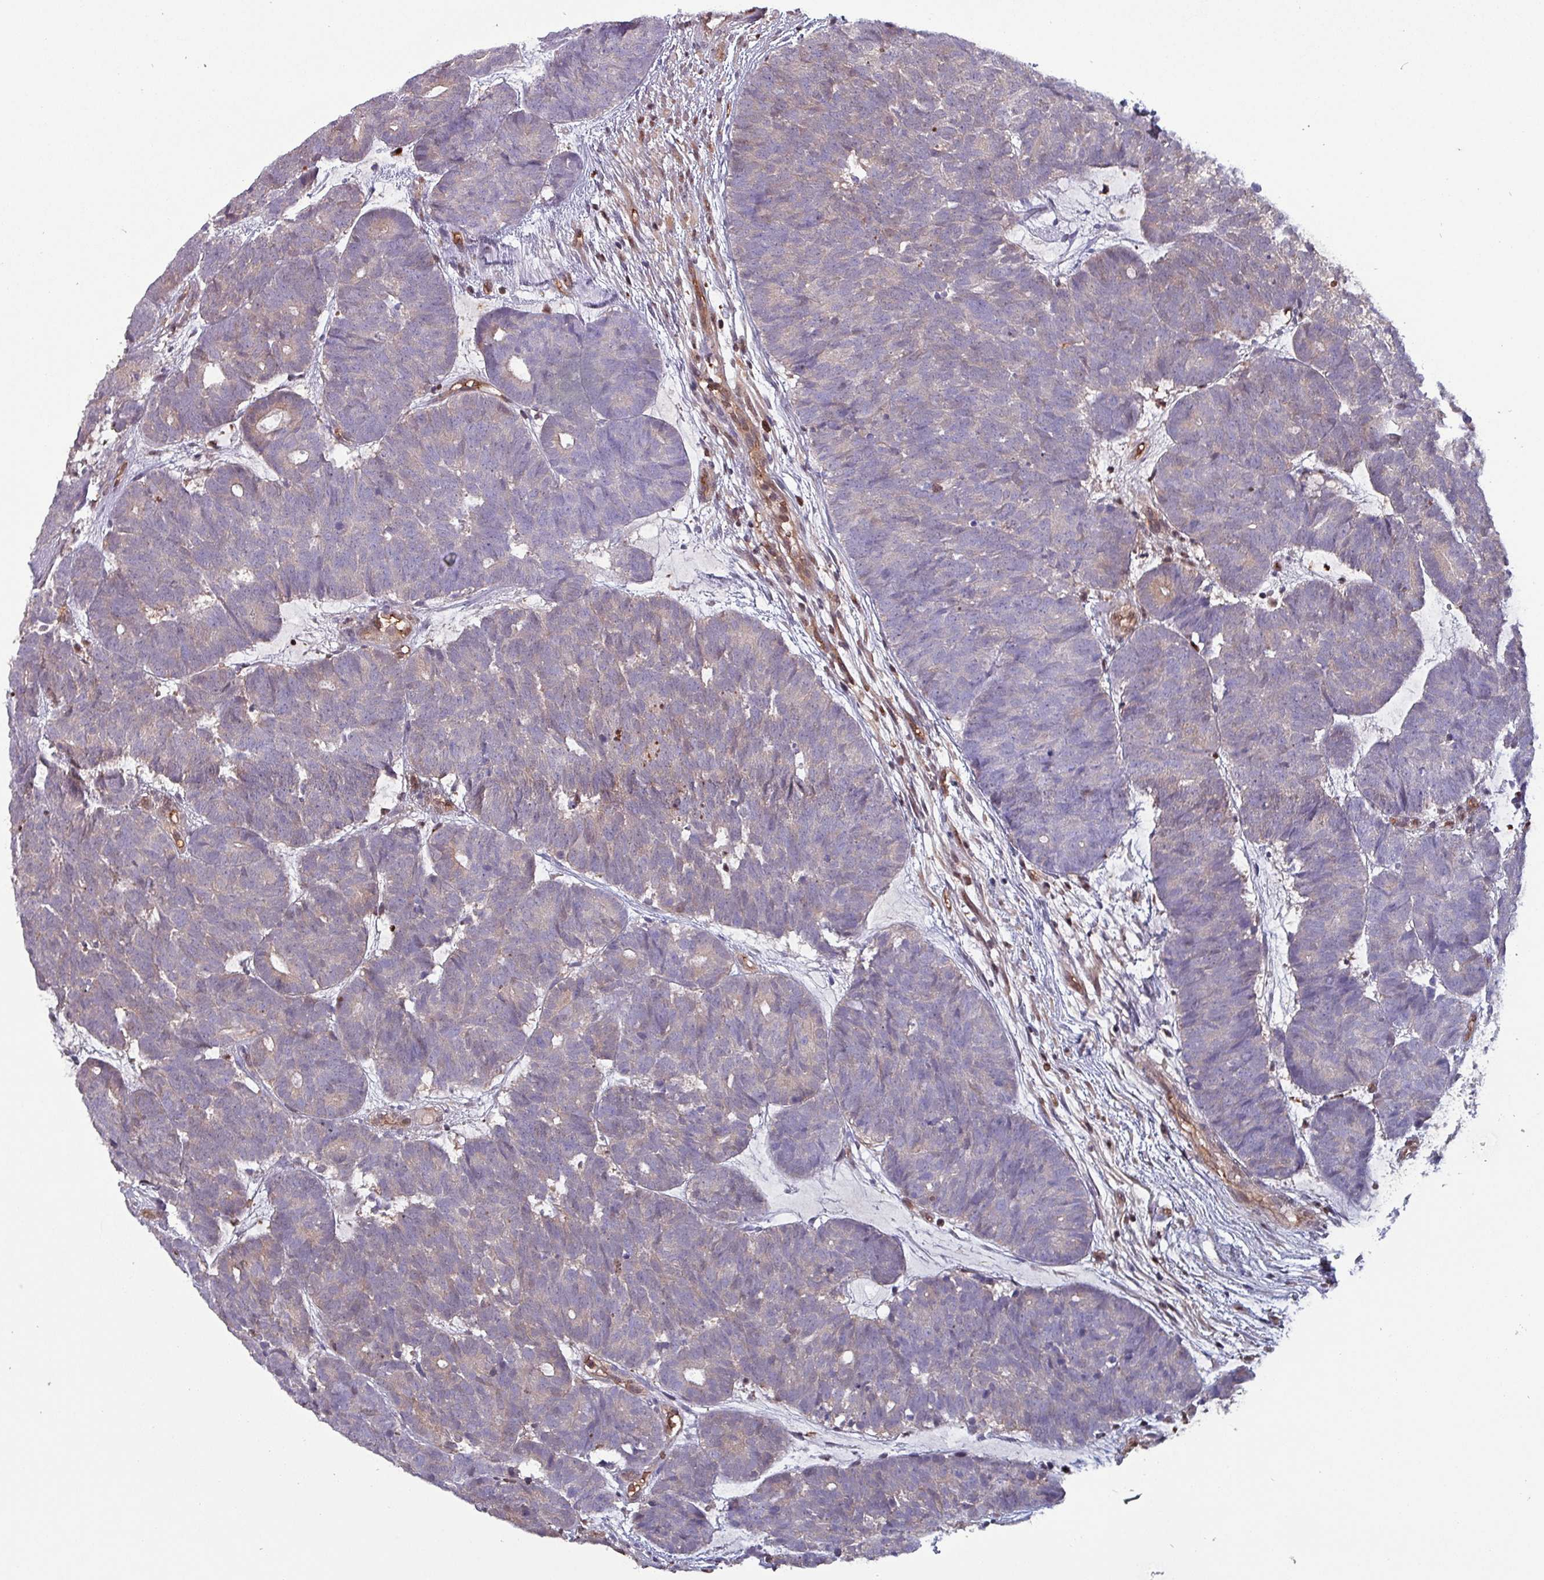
{"staining": {"intensity": "weak", "quantity": "<25%", "location": "cytoplasmic/membranous,nuclear"}, "tissue": "head and neck cancer", "cell_type": "Tumor cells", "image_type": "cancer", "snomed": [{"axis": "morphology", "description": "Adenocarcinoma, NOS"}, {"axis": "topography", "description": "Head-Neck"}], "caption": "IHC of human head and neck adenocarcinoma exhibits no expression in tumor cells. Nuclei are stained in blue.", "gene": "PSMB8", "patient": {"sex": "female", "age": 81}}